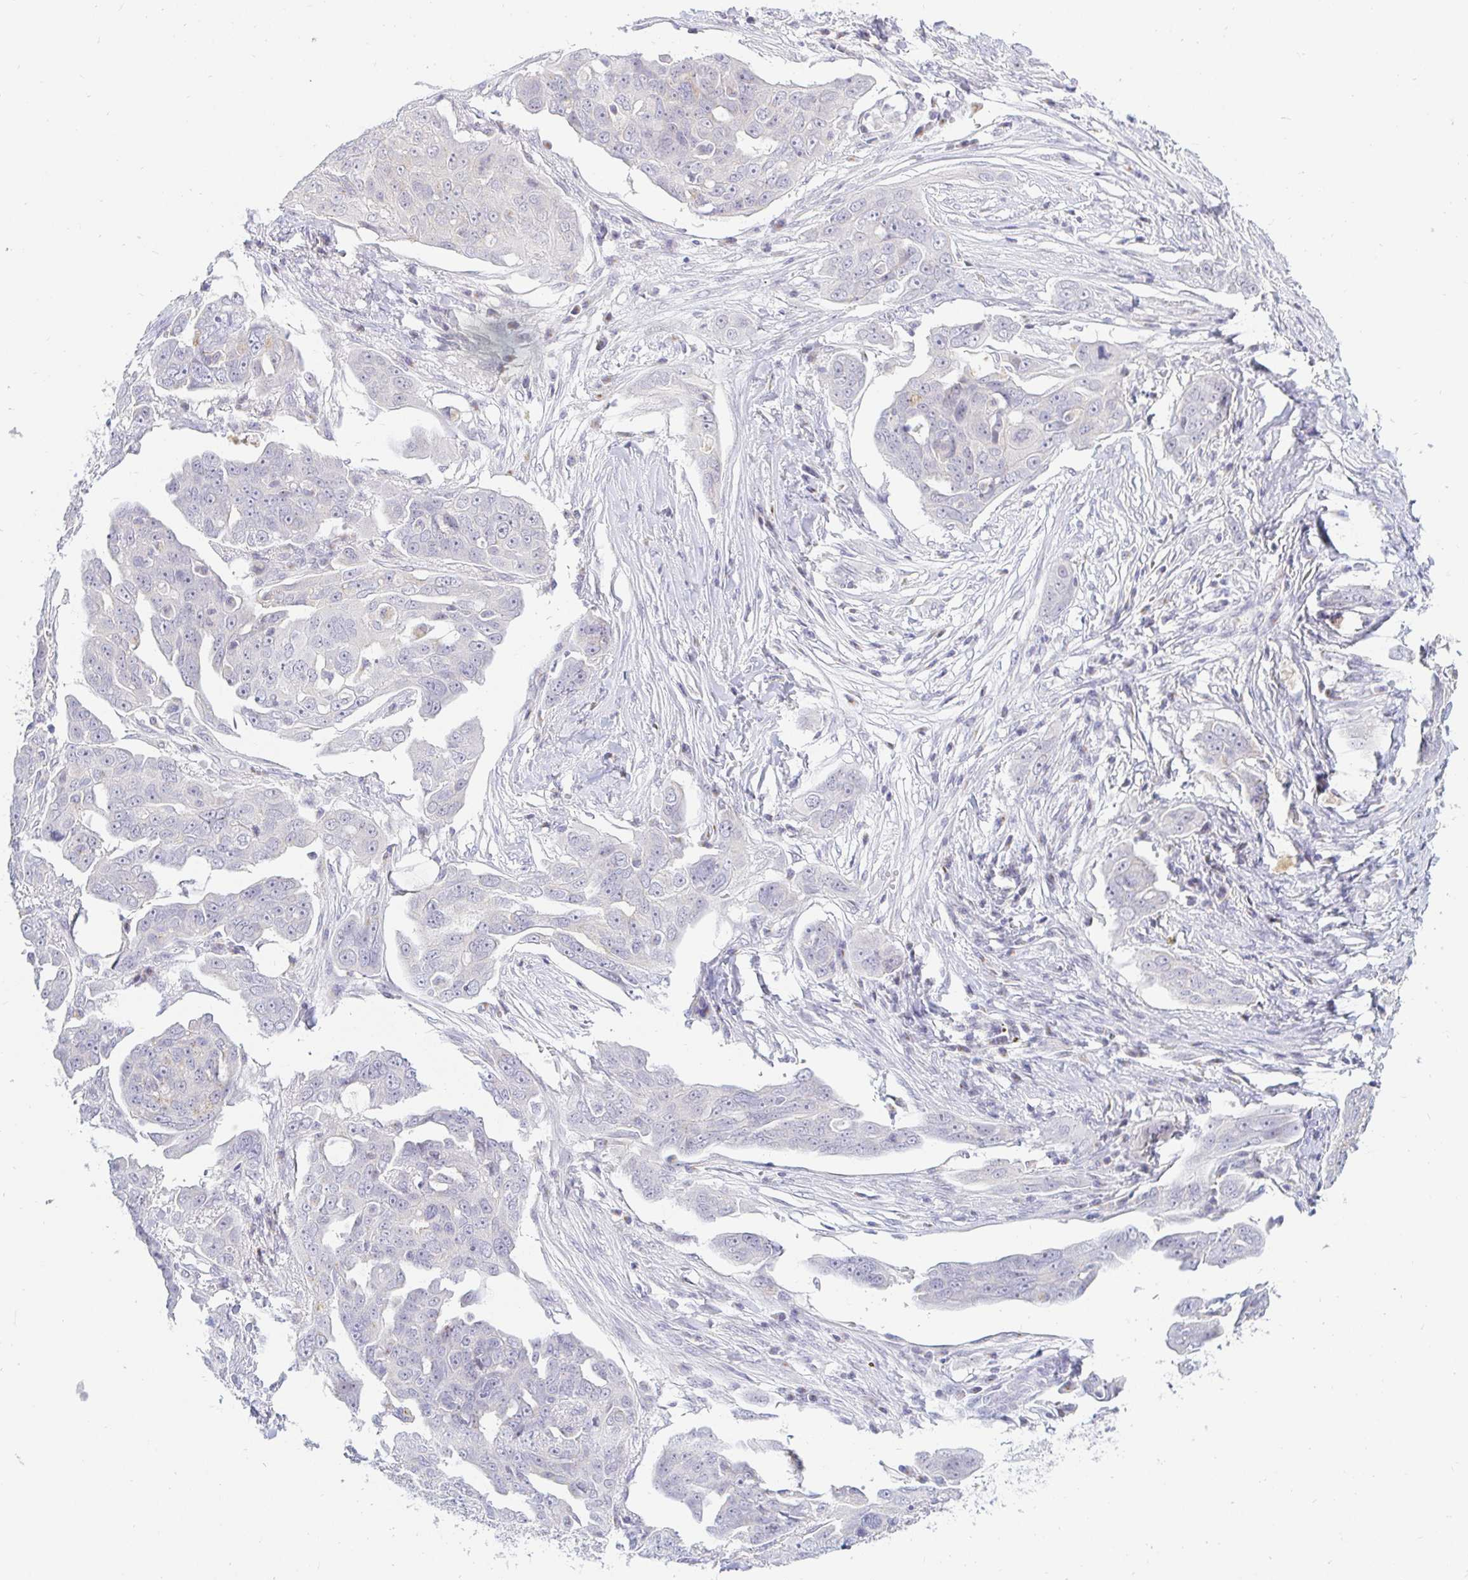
{"staining": {"intensity": "negative", "quantity": "none", "location": "none"}, "tissue": "ovarian cancer", "cell_type": "Tumor cells", "image_type": "cancer", "snomed": [{"axis": "morphology", "description": "Carcinoma, endometroid"}, {"axis": "topography", "description": "Ovary"}], "caption": "Immunohistochemistry image of human endometroid carcinoma (ovarian) stained for a protein (brown), which exhibits no expression in tumor cells. (Brightfield microscopy of DAB (3,3'-diaminobenzidine) immunohistochemistry (IHC) at high magnification).", "gene": "OR51D1", "patient": {"sex": "female", "age": 70}}